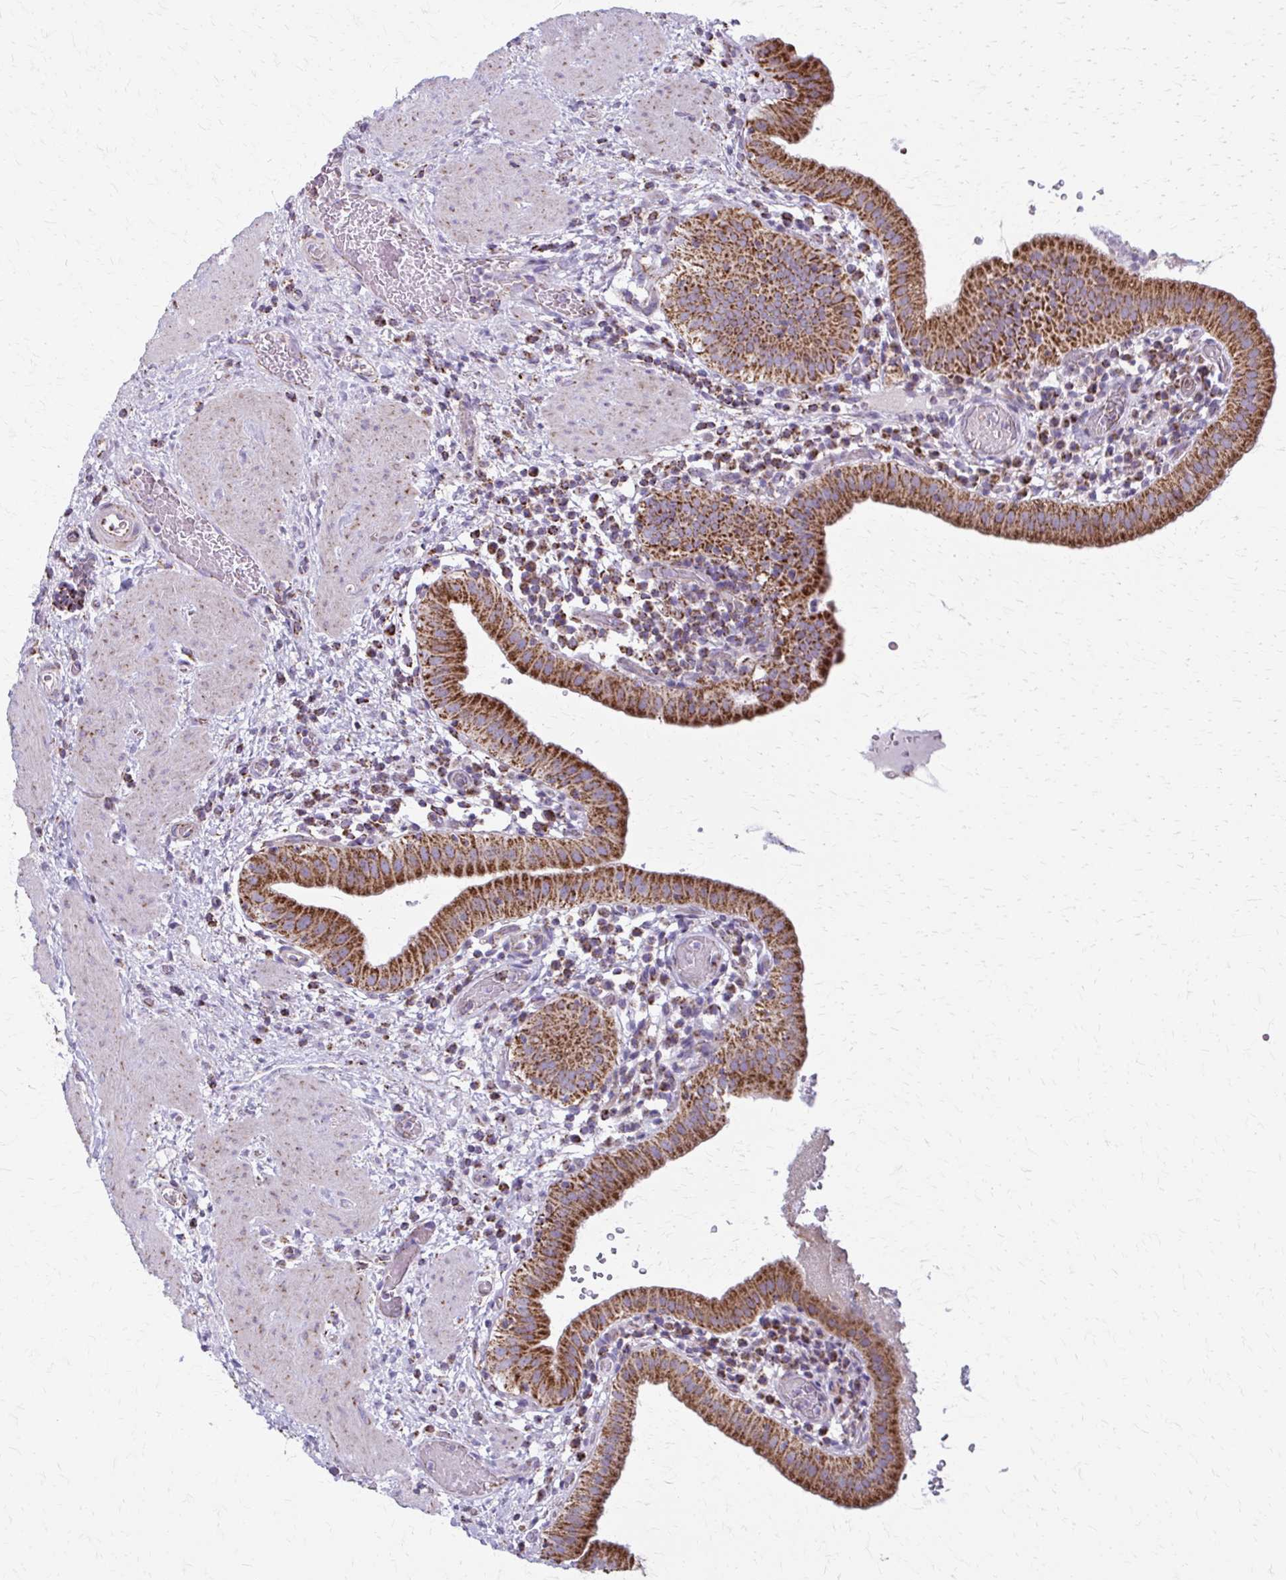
{"staining": {"intensity": "strong", "quantity": ">75%", "location": "cytoplasmic/membranous"}, "tissue": "gallbladder", "cell_type": "Glandular cells", "image_type": "normal", "snomed": [{"axis": "morphology", "description": "Normal tissue, NOS"}, {"axis": "topography", "description": "Gallbladder"}], "caption": "Gallbladder stained with immunohistochemistry demonstrates strong cytoplasmic/membranous staining in approximately >75% of glandular cells. (DAB (3,3'-diaminobenzidine) IHC with brightfield microscopy, high magnification).", "gene": "TVP23A", "patient": {"sex": "male", "age": 26}}